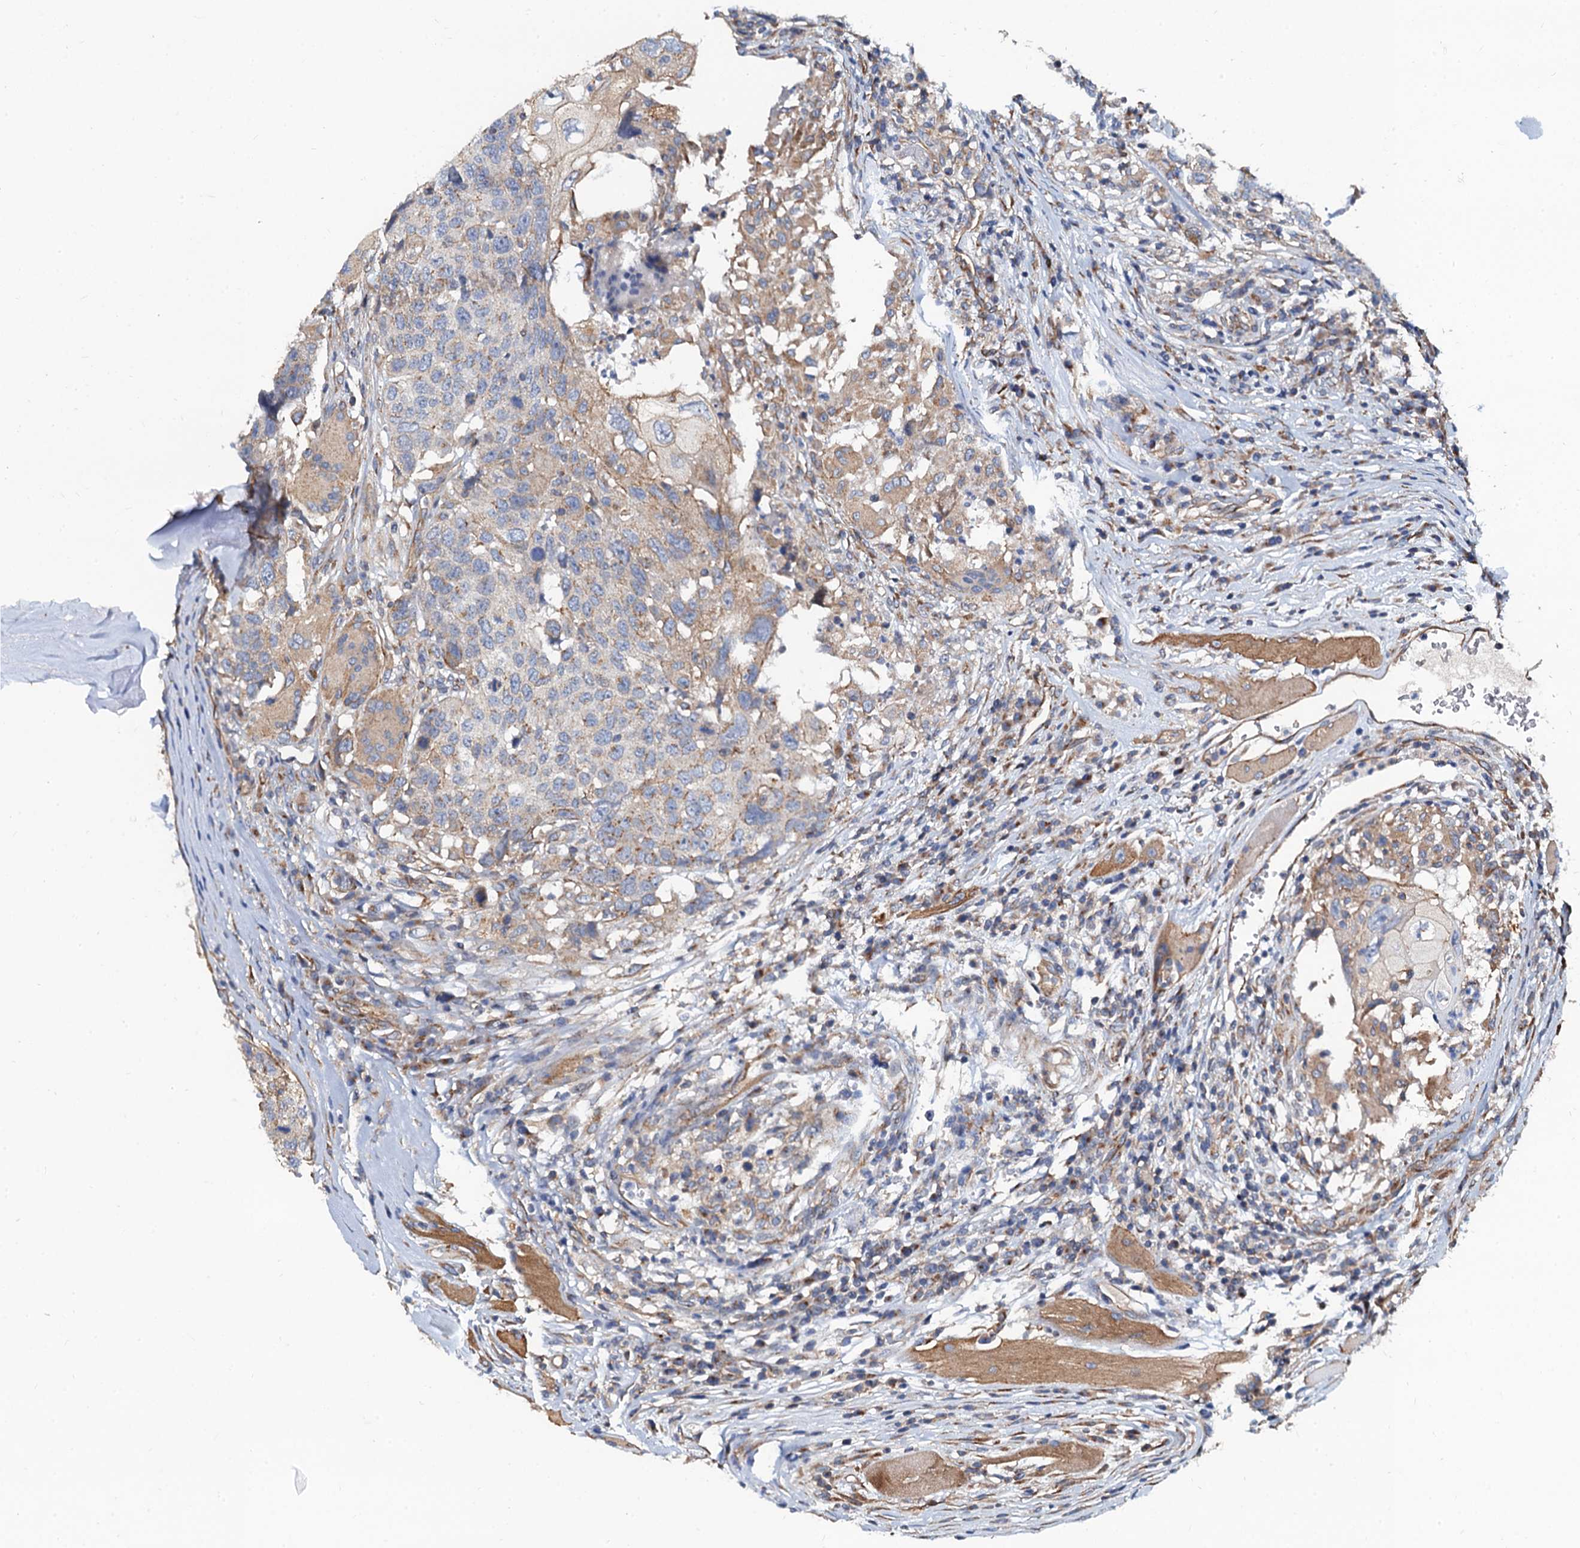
{"staining": {"intensity": "weak", "quantity": "25%-75%", "location": "cytoplasmic/membranous"}, "tissue": "head and neck cancer", "cell_type": "Tumor cells", "image_type": "cancer", "snomed": [{"axis": "morphology", "description": "Squamous cell carcinoma, NOS"}, {"axis": "topography", "description": "Head-Neck"}], "caption": "IHC staining of head and neck cancer, which reveals low levels of weak cytoplasmic/membranous staining in approximately 25%-75% of tumor cells indicating weak cytoplasmic/membranous protein staining. The staining was performed using DAB (3,3'-diaminobenzidine) (brown) for protein detection and nuclei were counterstained in hematoxylin (blue).", "gene": "NGRN", "patient": {"sex": "male", "age": 66}}